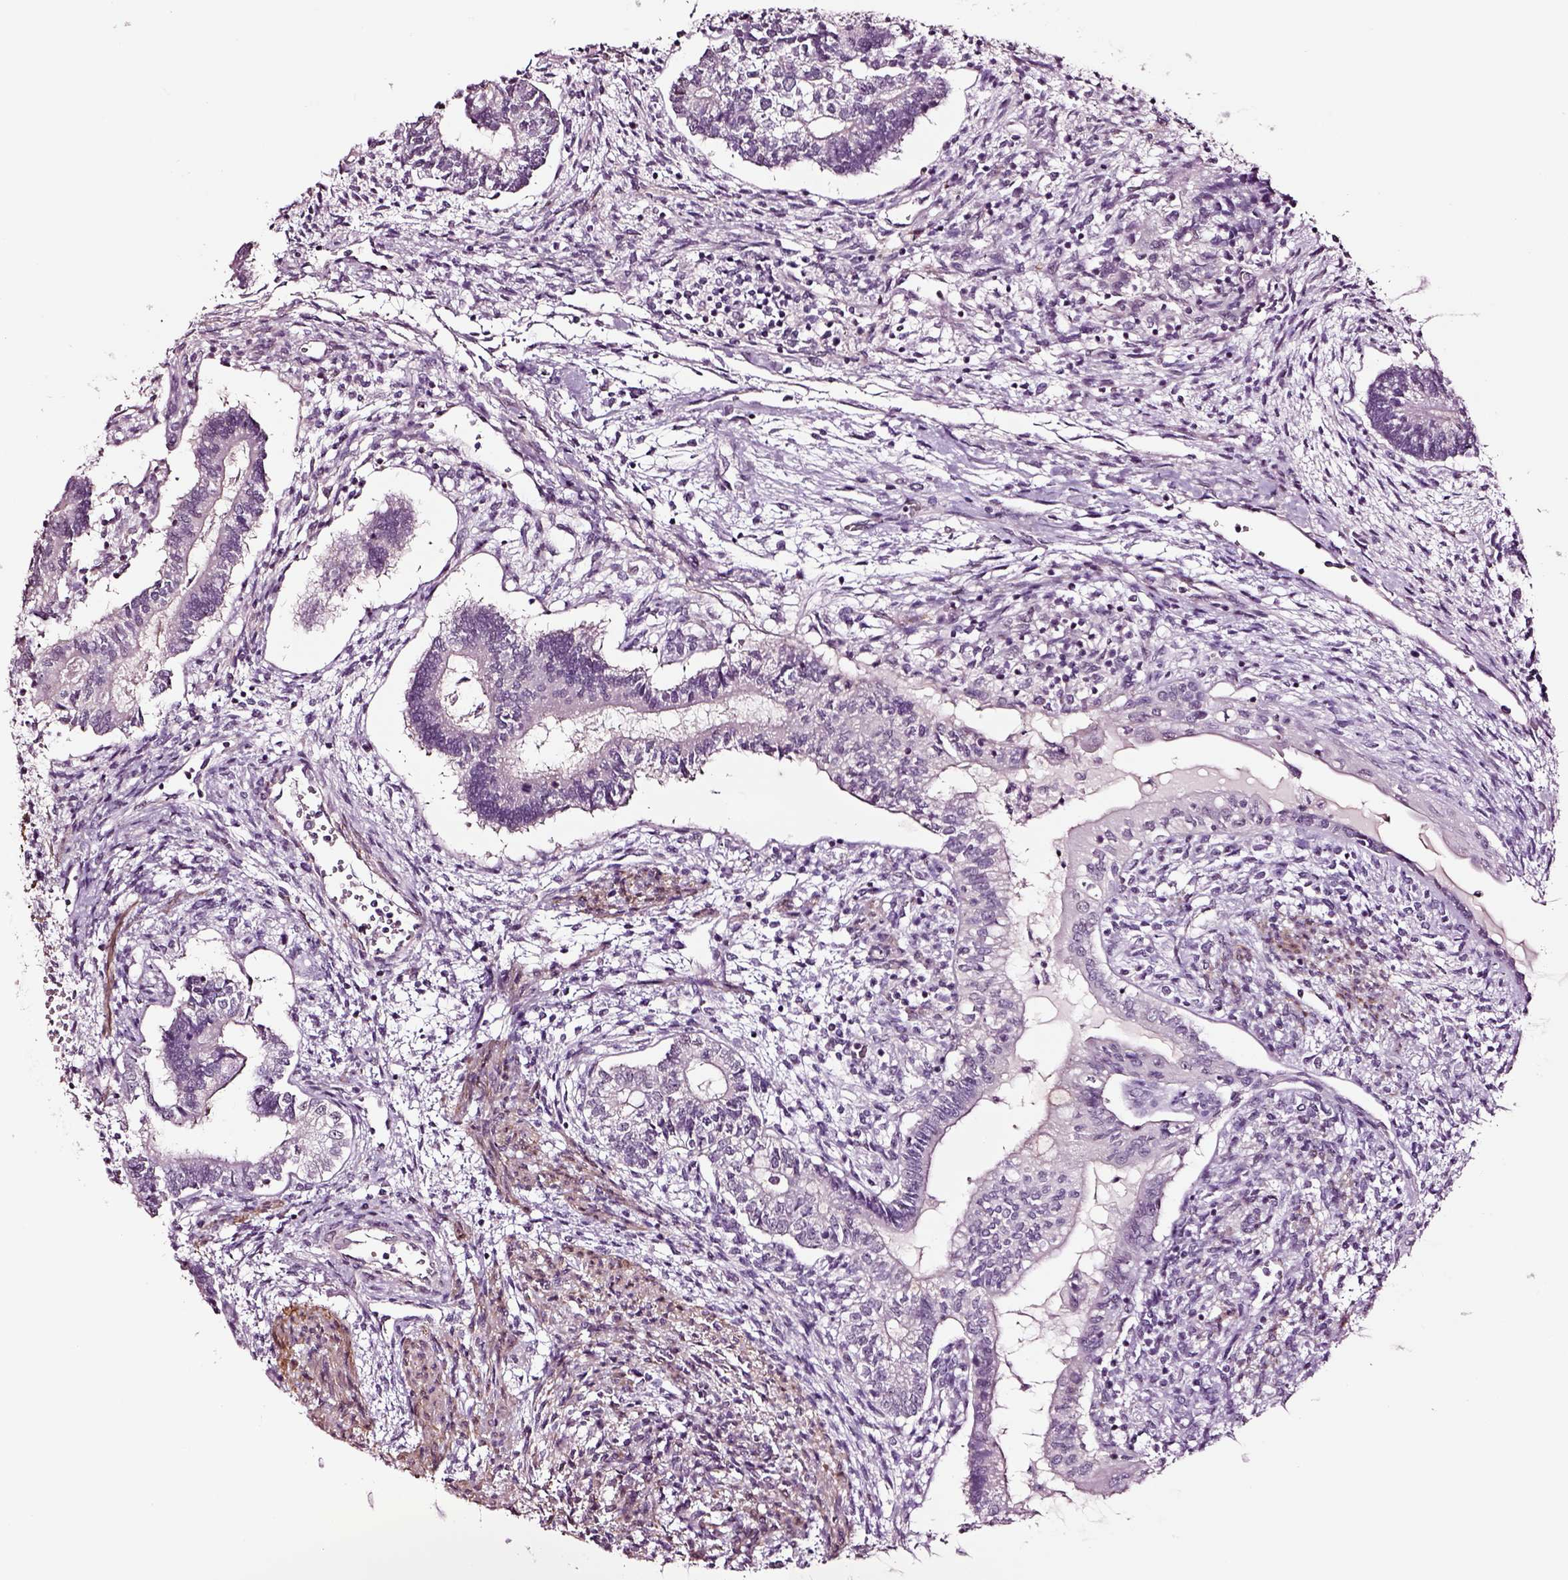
{"staining": {"intensity": "negative", "quantity": "none", "location": "none"}, "tissue": "testis cancer", "cell_type": "Tumor cells", "image_type": "cancer", "snomed": [{"axis": "morphology", "description": "Carcinoma, Embryonal, NOS"}, {"axis": "topography", "description": "Testis"}], "caption": "IHC micrograph of neoplastic tissue: embryonal carcinoma (testis) stained with DAB reveals no significant protein staining in tumor cells. The staining was performed using DAB (3,3'-diaminobenzidine) to visualize the protein expression in brown, while the nuclei were stained in blue with hematoxylin (Magnification: 20x).", "gene": "SOX10", "patient": {"sex": "male", "age": 37}}